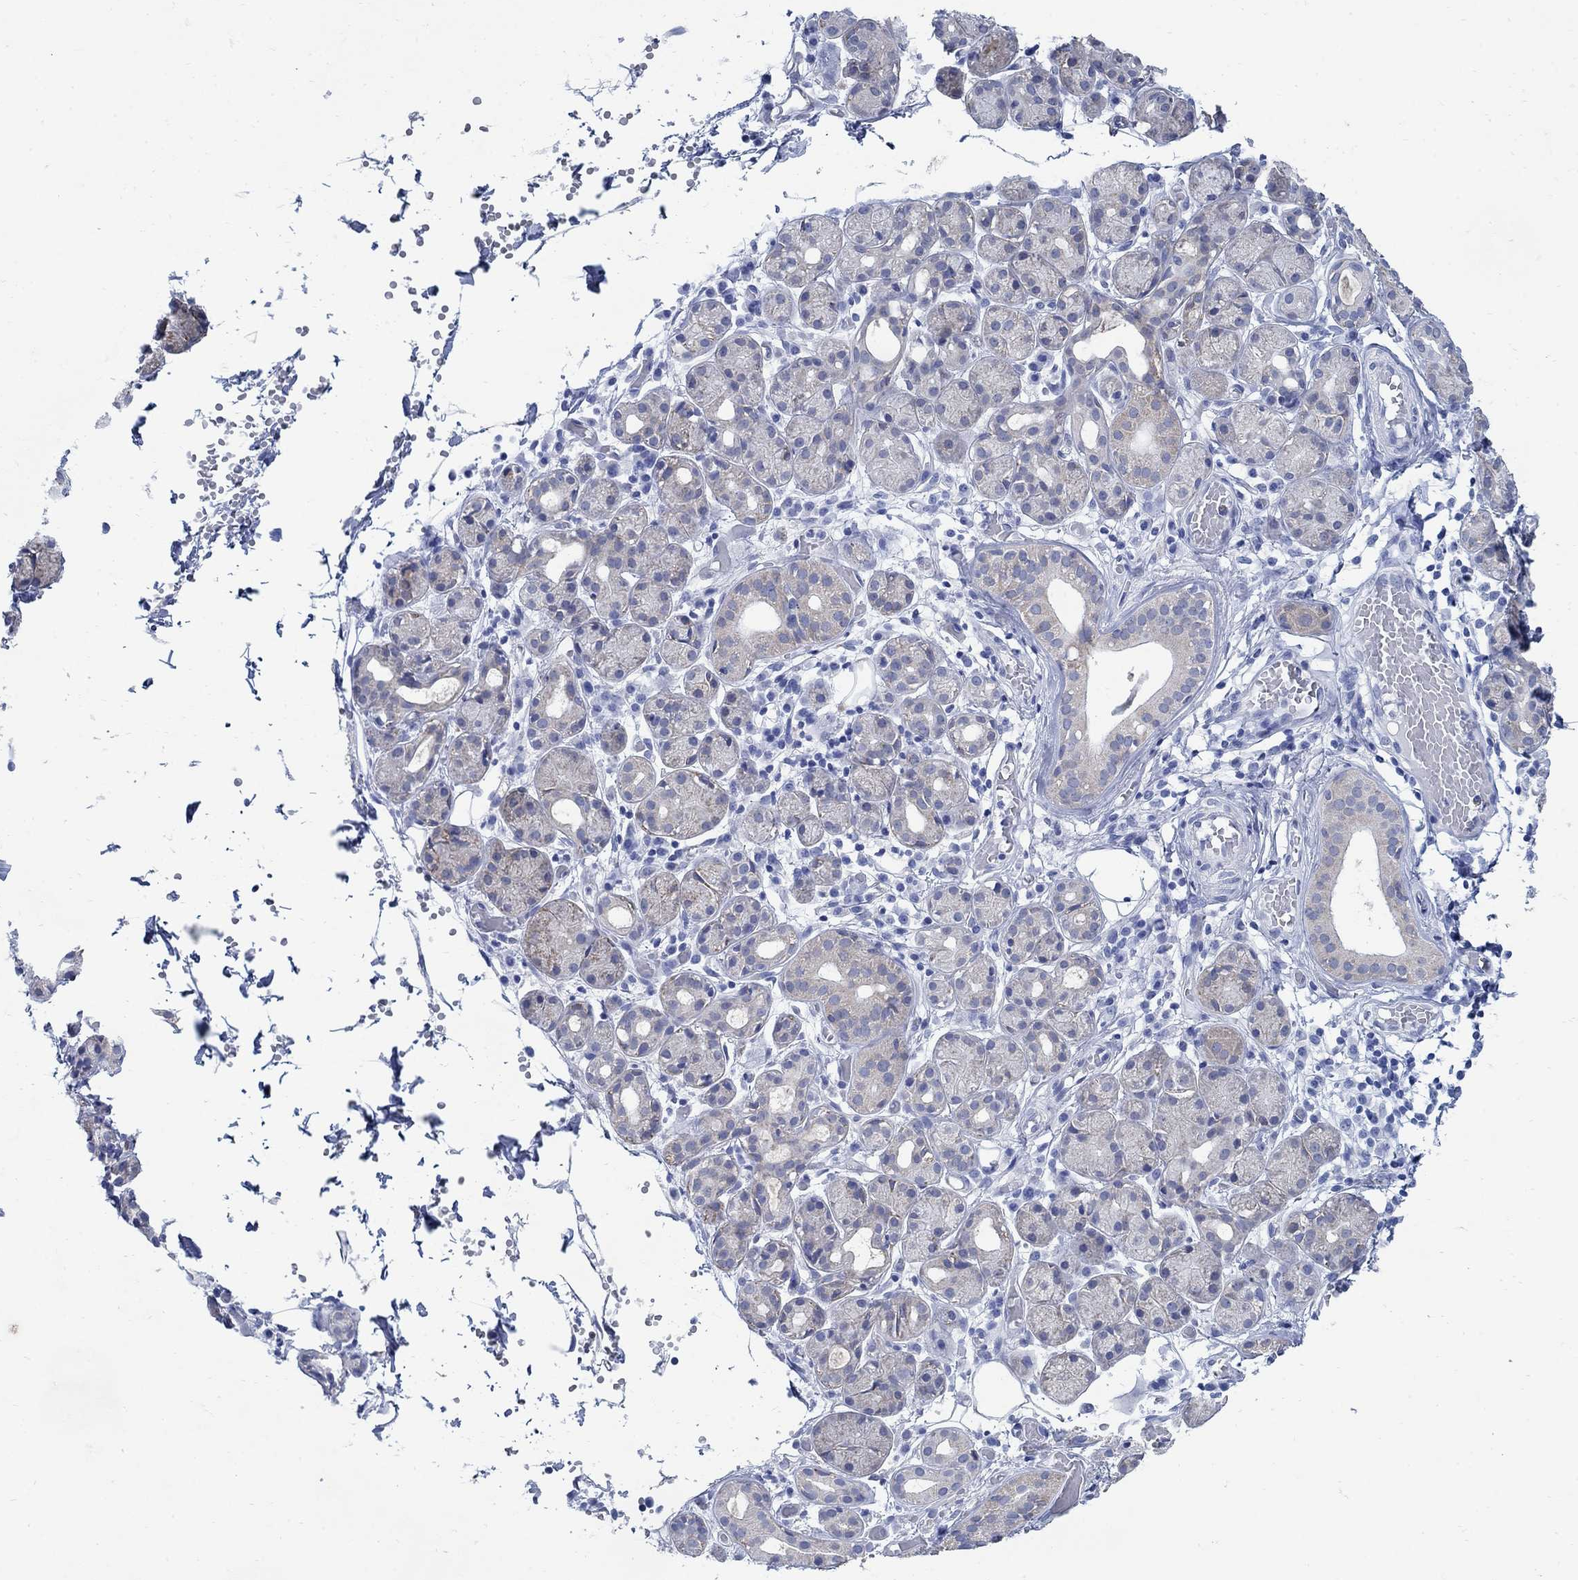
{"staining": {"intensity": "weak", "quantity": "<25%", "location": "cytoplasmic/membranous"}, "tissue": "salivary gland", "cell_type": "Glandular cells", "image_type": "normal", "snomed": [{"axis": "morphology", "description": "Normal tissue, NOS"}, {"axis": "topography", "description": "Salivary gland"}, {"axis": "topography", "description": "Peripheral nerve tissue"}], "caption": "Immunohistochemistry (IHC) image of benign human salivary gland stained for a protein (brown), which exhibits no staining in glandular cells. (Immunohistochemistry (IHC), brightfield microscopy, high magnification).", "gene": "ZDHHC14", "patient": {"sex": "male", "age": 71}}